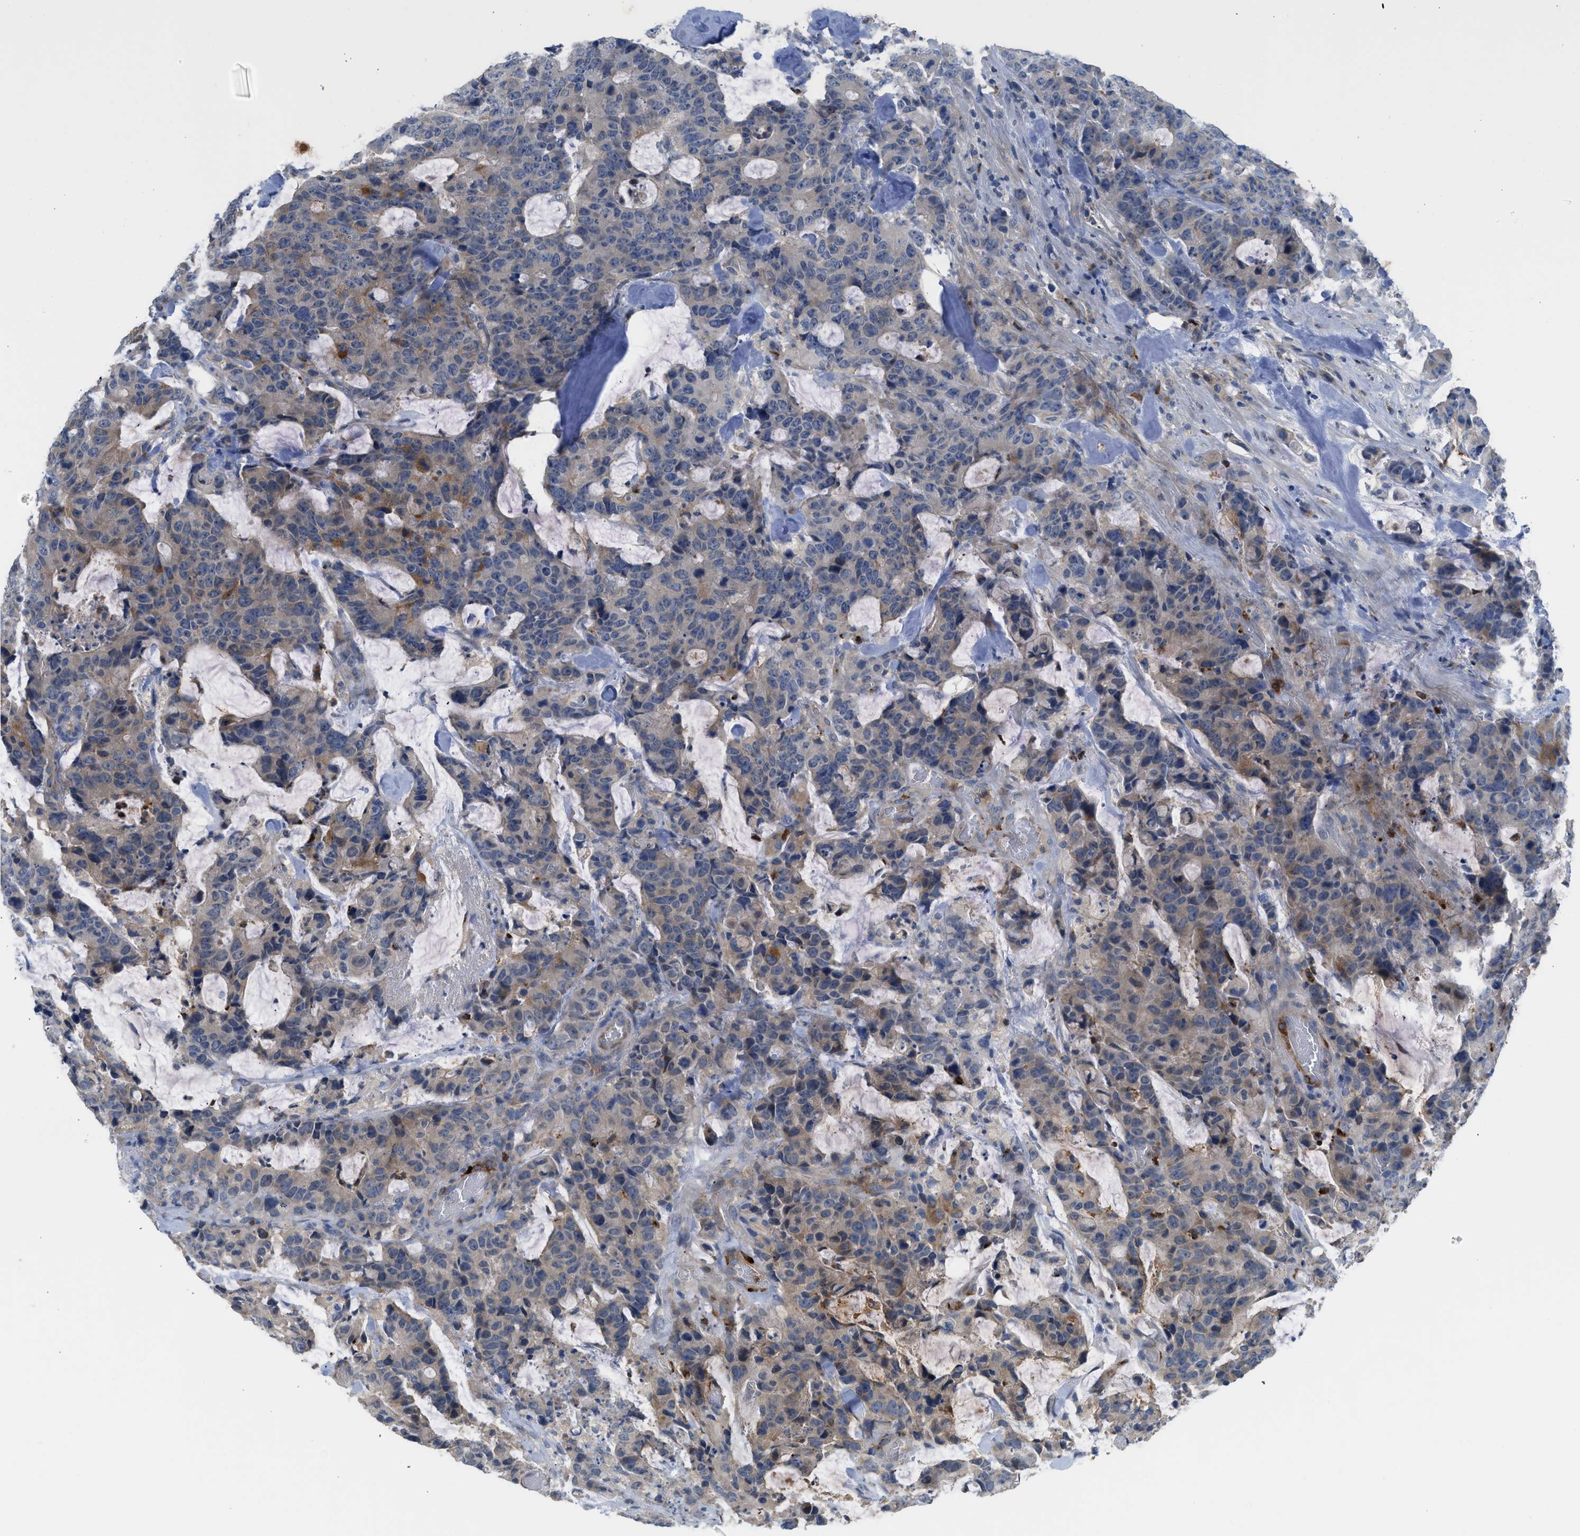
{"staining": {"intensity": "weak", "quantity": "25%-75%", "location": "cytoplasmic/membranous"}, "tissue": "colorectal cancer", "cell_type": "Tumor cells", "image_type": "cancer", "snomed": [{"axis": "morphology", "description": "Adenocarcinoma, NOS"}, {"axis": "topography", "description": "Colon"}], "caption": "Immunohistochemistry of colorectal cancer reveals low levels of weak cytoplasmic/membranous positivity in approximately 25%-75% of tumor cells.", "gene": "RHBDF2", "patient": {"sex": "female", "age": 86}}